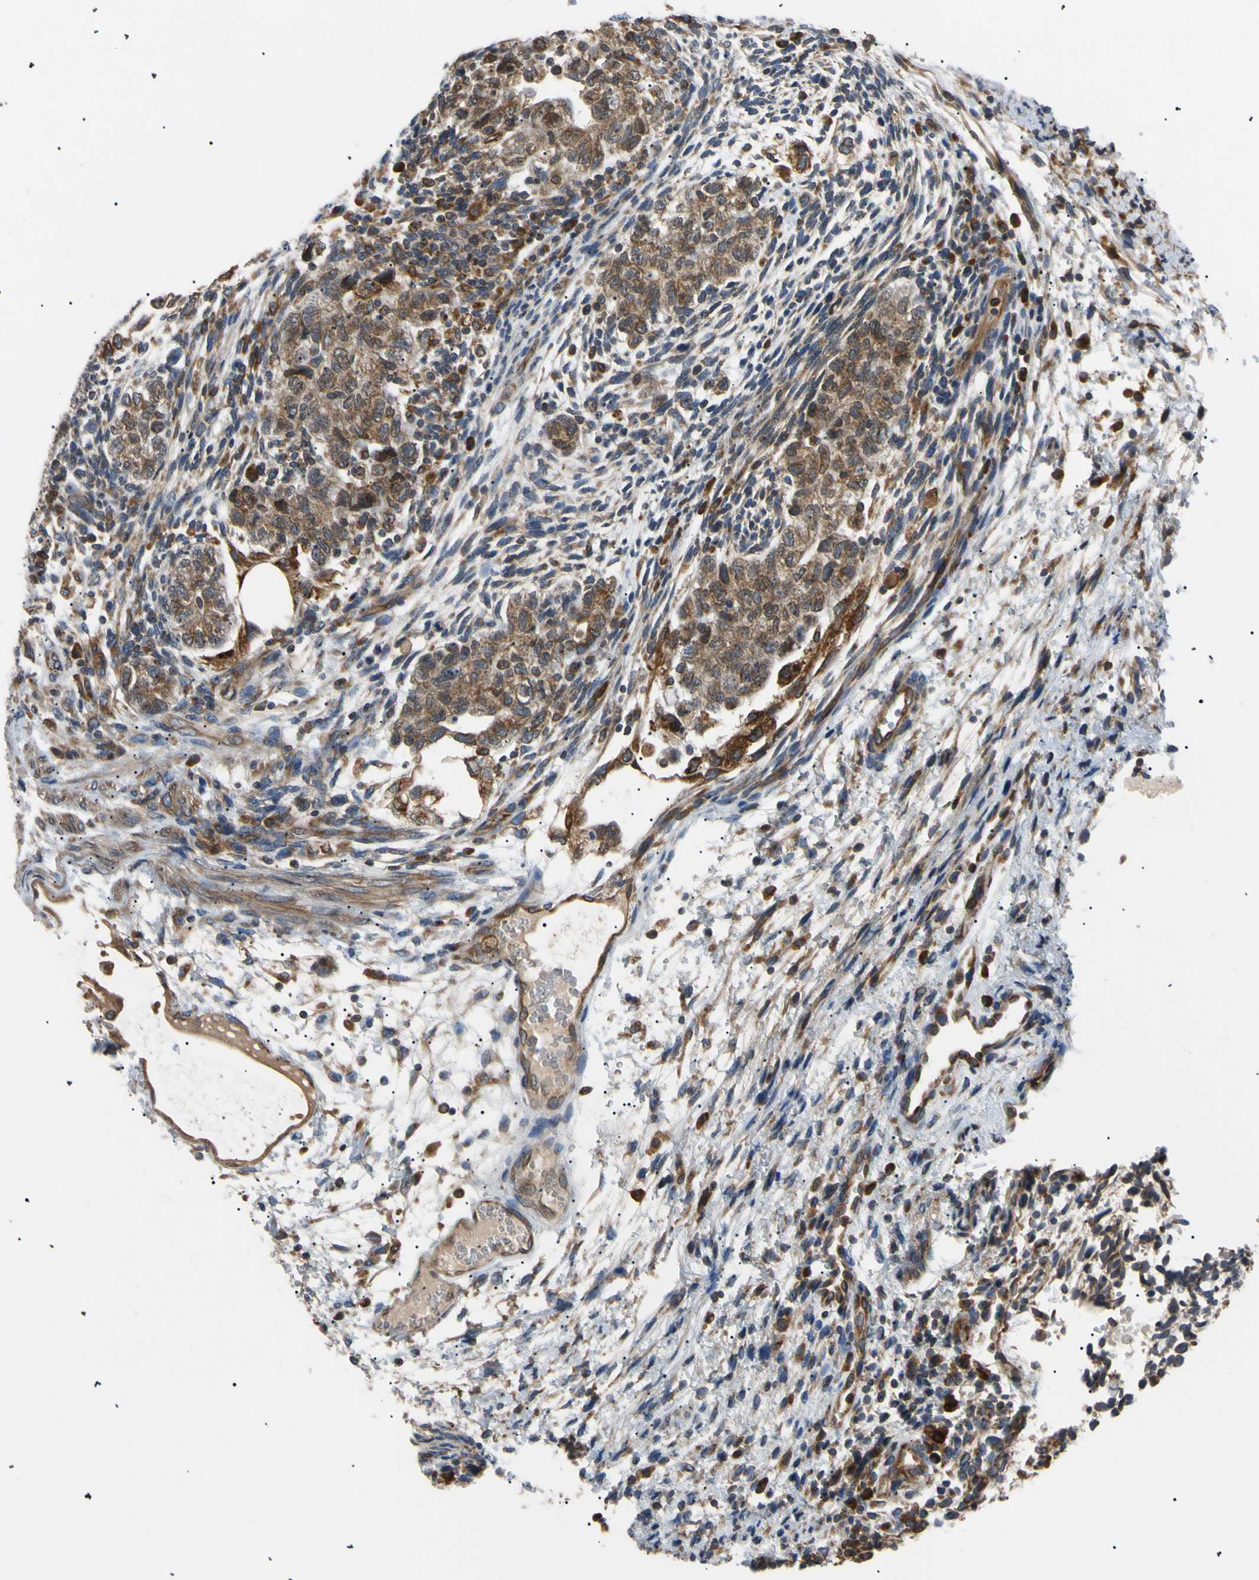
{"staining": {"intensity": "moderate", "quantity": ">75%", "location": "cytoplasmic/membranous"}, "tissue": "testis cancer", "cell_type": "Tumor cells", "image_type": "cancer", "snomed": [{"axis": "morphology", "description": "Normal tissue, NOS"}, {"axis": "morphology", "description": "Carcinoma, Embryonal, NOS"}, {"axis": "topography", "description": "Testis"}], "caption": "Testis embryonal carcinoma tissue demonstrates moderate cytoplasmic/membranous staining in about >75% of tumor cells, visualized by immunohistochemistry.", "gene": "VAPA", "patient": {"sex": "male", "age": 36}}